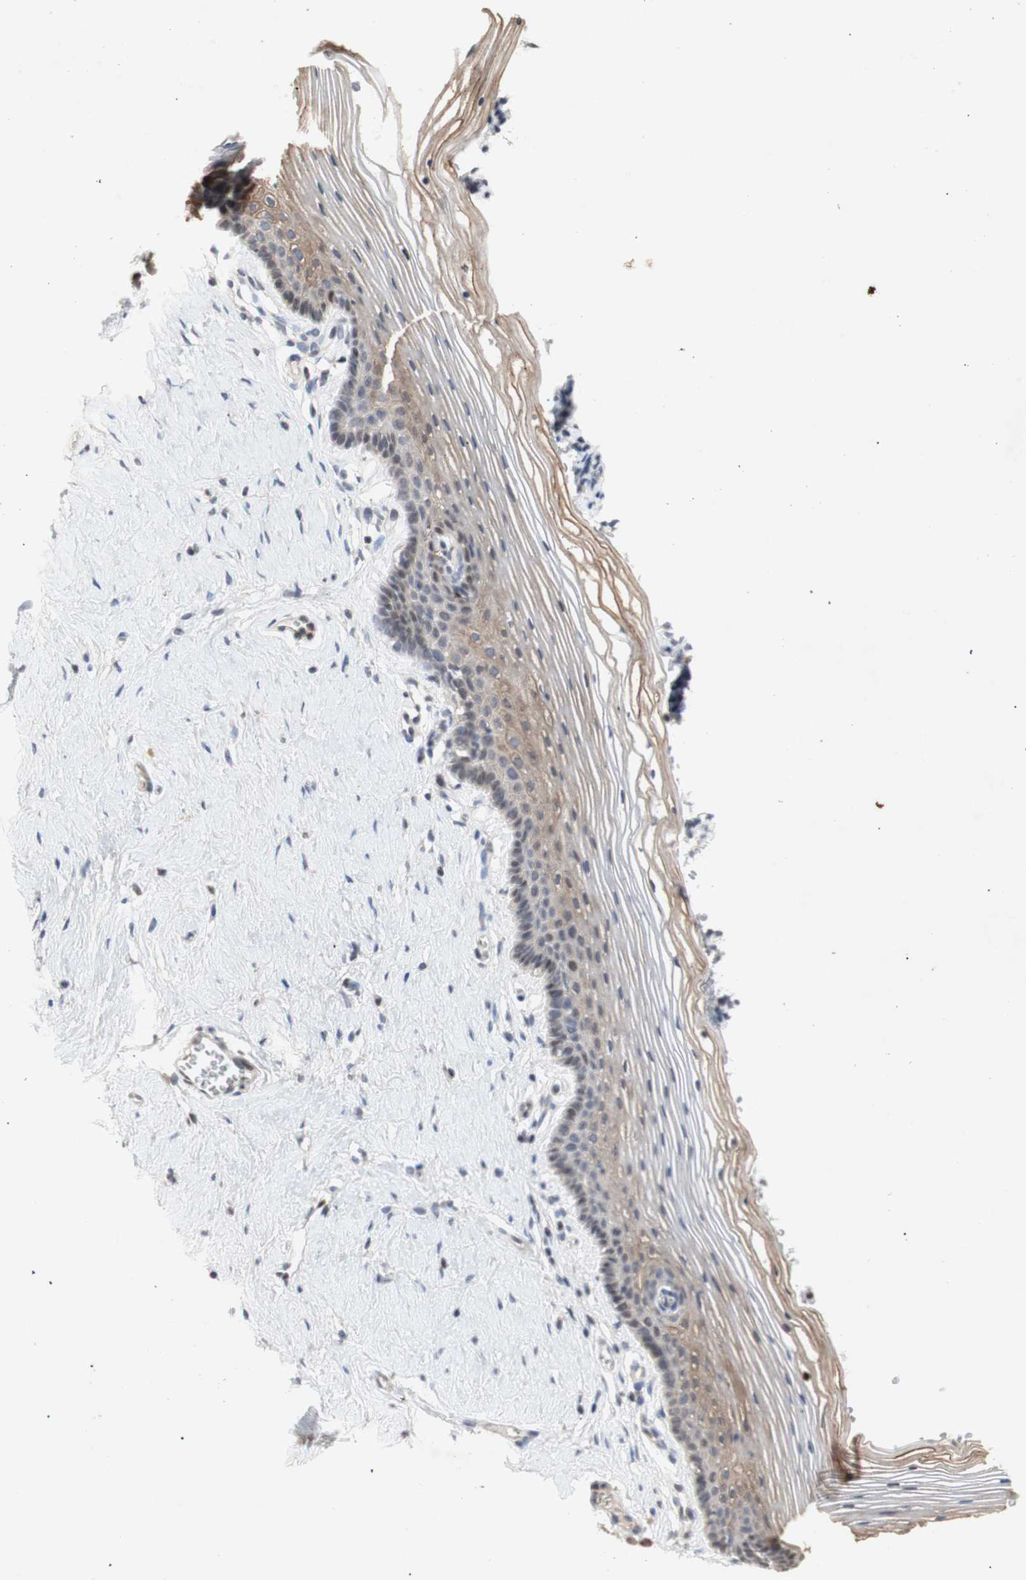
{"staining": {"intensity": "moderate", "quantity": "25%-75%", "location": "cytoplasmic/membranous,nuclear"}, "tissue": "vagina", "cell_type": "Squamous epithelial cells", "image_type": "normal", "snomed": [{"axis": "morphology", "description": "Normal tissue, NOS"}, {"axis": "topography", "description": "Vagina"}], "caption": "Immunohistochemical staining of benign vagina reveals 25%-75% levels of moderate cytoplasmic/membranous,nuclear protein positivity in approximately 25%-75% of squamous epithelial cells.", "gene": "FOSB", "patient": {"sex": "female", "age": 32}}